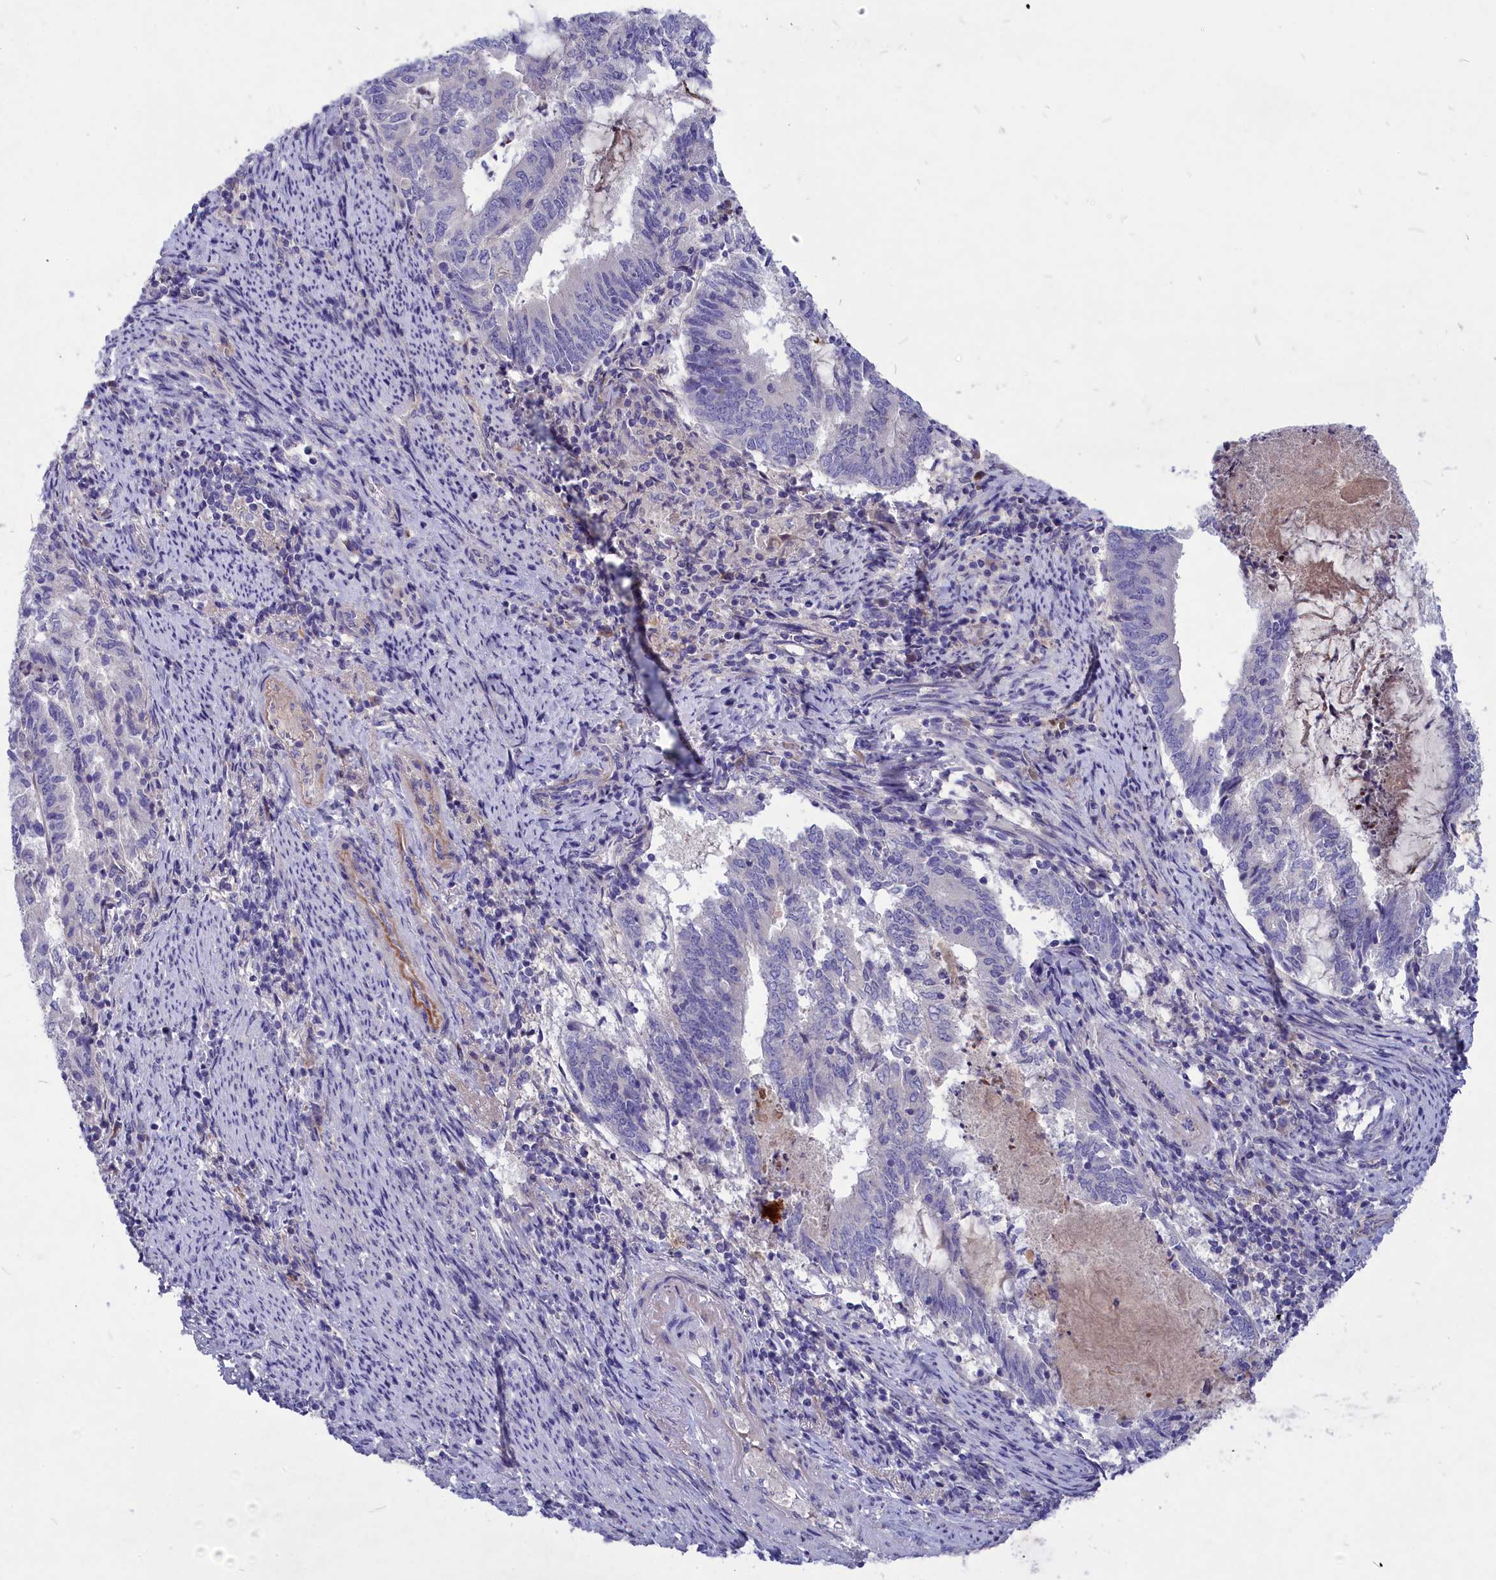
{"staining": {"intensity": "negative", "quantity": "none", "location": "none"}, "tissue": "endometrial cancer", "cell_type": "Tumor cells", "image_type": "cancer", "snomed": [{"axis": "morphology", "description": "Adenocarcinoma, NOS"}, {"axis": "topography", "description": "Endometrium"}], "caption": "Protein analysis of endometrial cancer shows no significant positivity in tumor cells. (DAB immunohistochemistry with hematoxylin counter stain).", "gene": "DEFB119", "patient": {"sex": "female", "age": 80}}